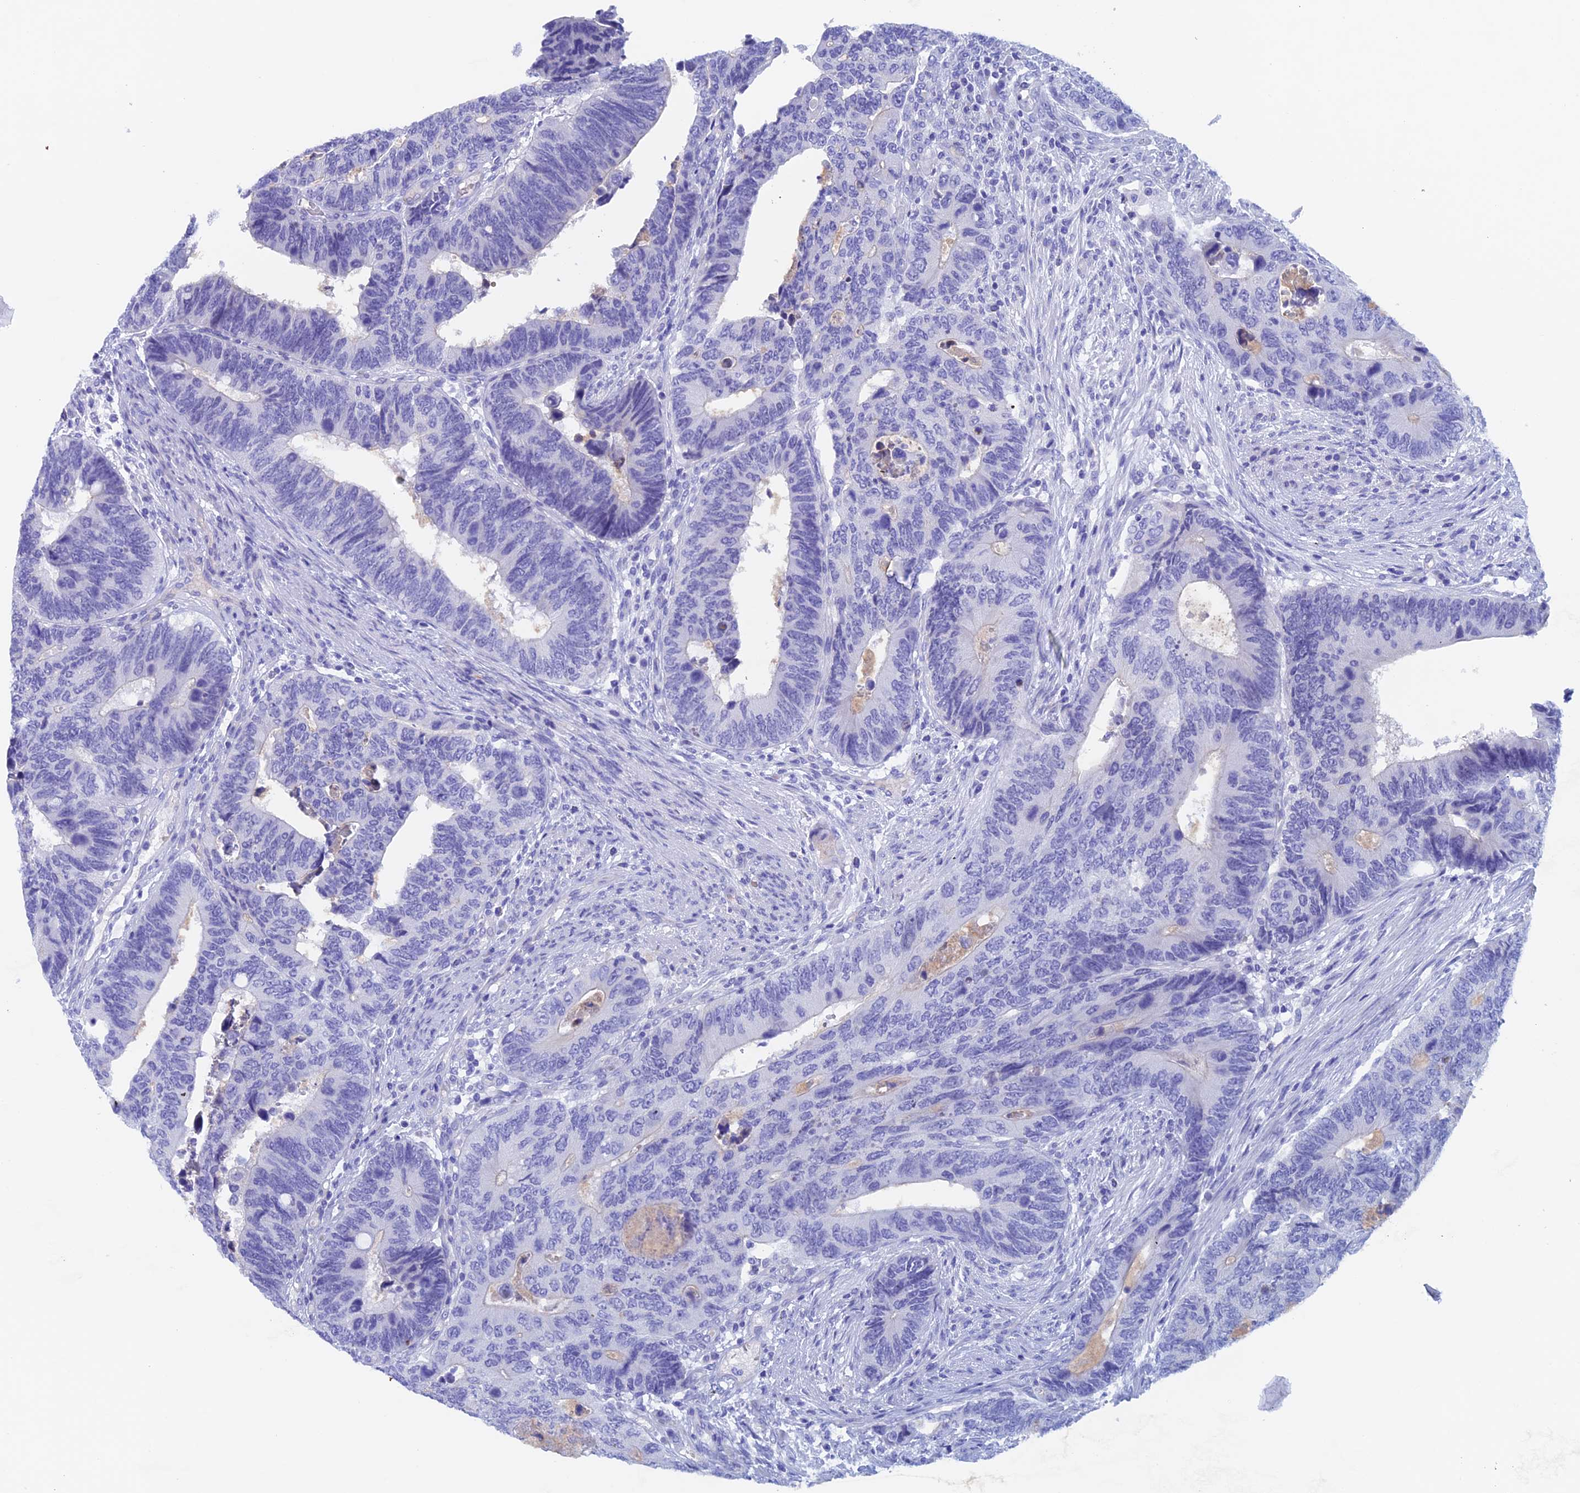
{"staining": {"intensity": "negative", "quantity": "none", "location": "none"}, "tissue": "colorectal cancer", "cell_type": "Tumor cells", "image_type": "cancer", "snomed": [{"axis": "morphology", "description": "Adenocarcinoma, NOS"}, {"axis": "topography", "description": "Colon"}], "caption": "A histopathology image of adenocarcinoma (colorectal) stained for a protein exhibits no brown staining in tumor cells.", "gene": "PSMC3IP", "patient": {"sex": "male", "age": 87}}